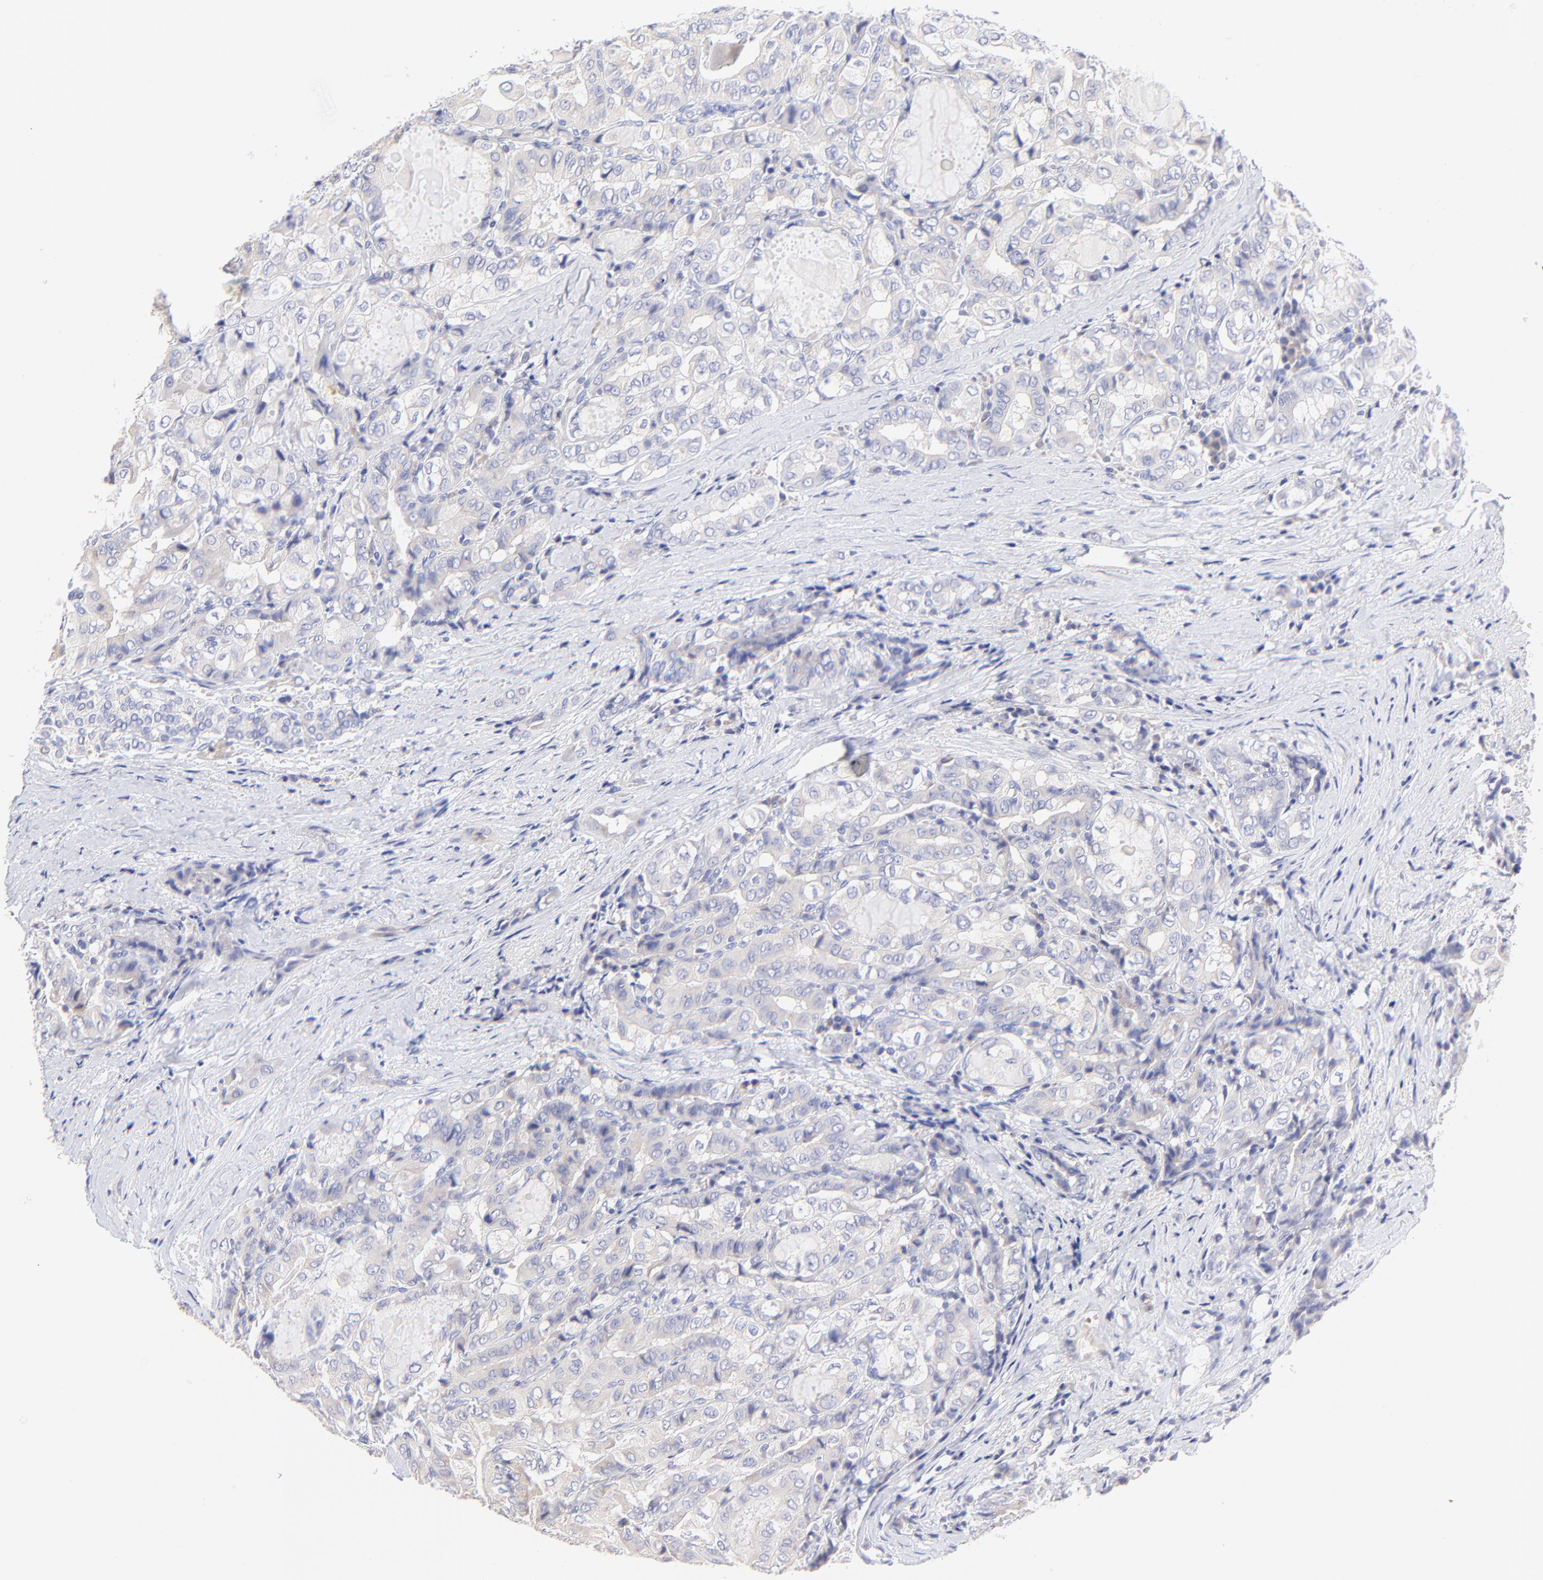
{"staining": {"intensity": "negative", "quantity": "none", "location": "none"}, "tissue": "thyroid cancer", "cell_type": "Tumor cells", "image_type": "cancer", "snomed": [{"axis": "morphology", "description": "Papillary adenocarcinoma, NOS"}, {"axis": "topography", "description": "Thyroid gland"}], "caption": "There is no significant expression in tumor cells of thyroid cancer (papillary adenocarcinoma).", "gene": "EBP", "patient": {"sex": "female", "age": 71}}